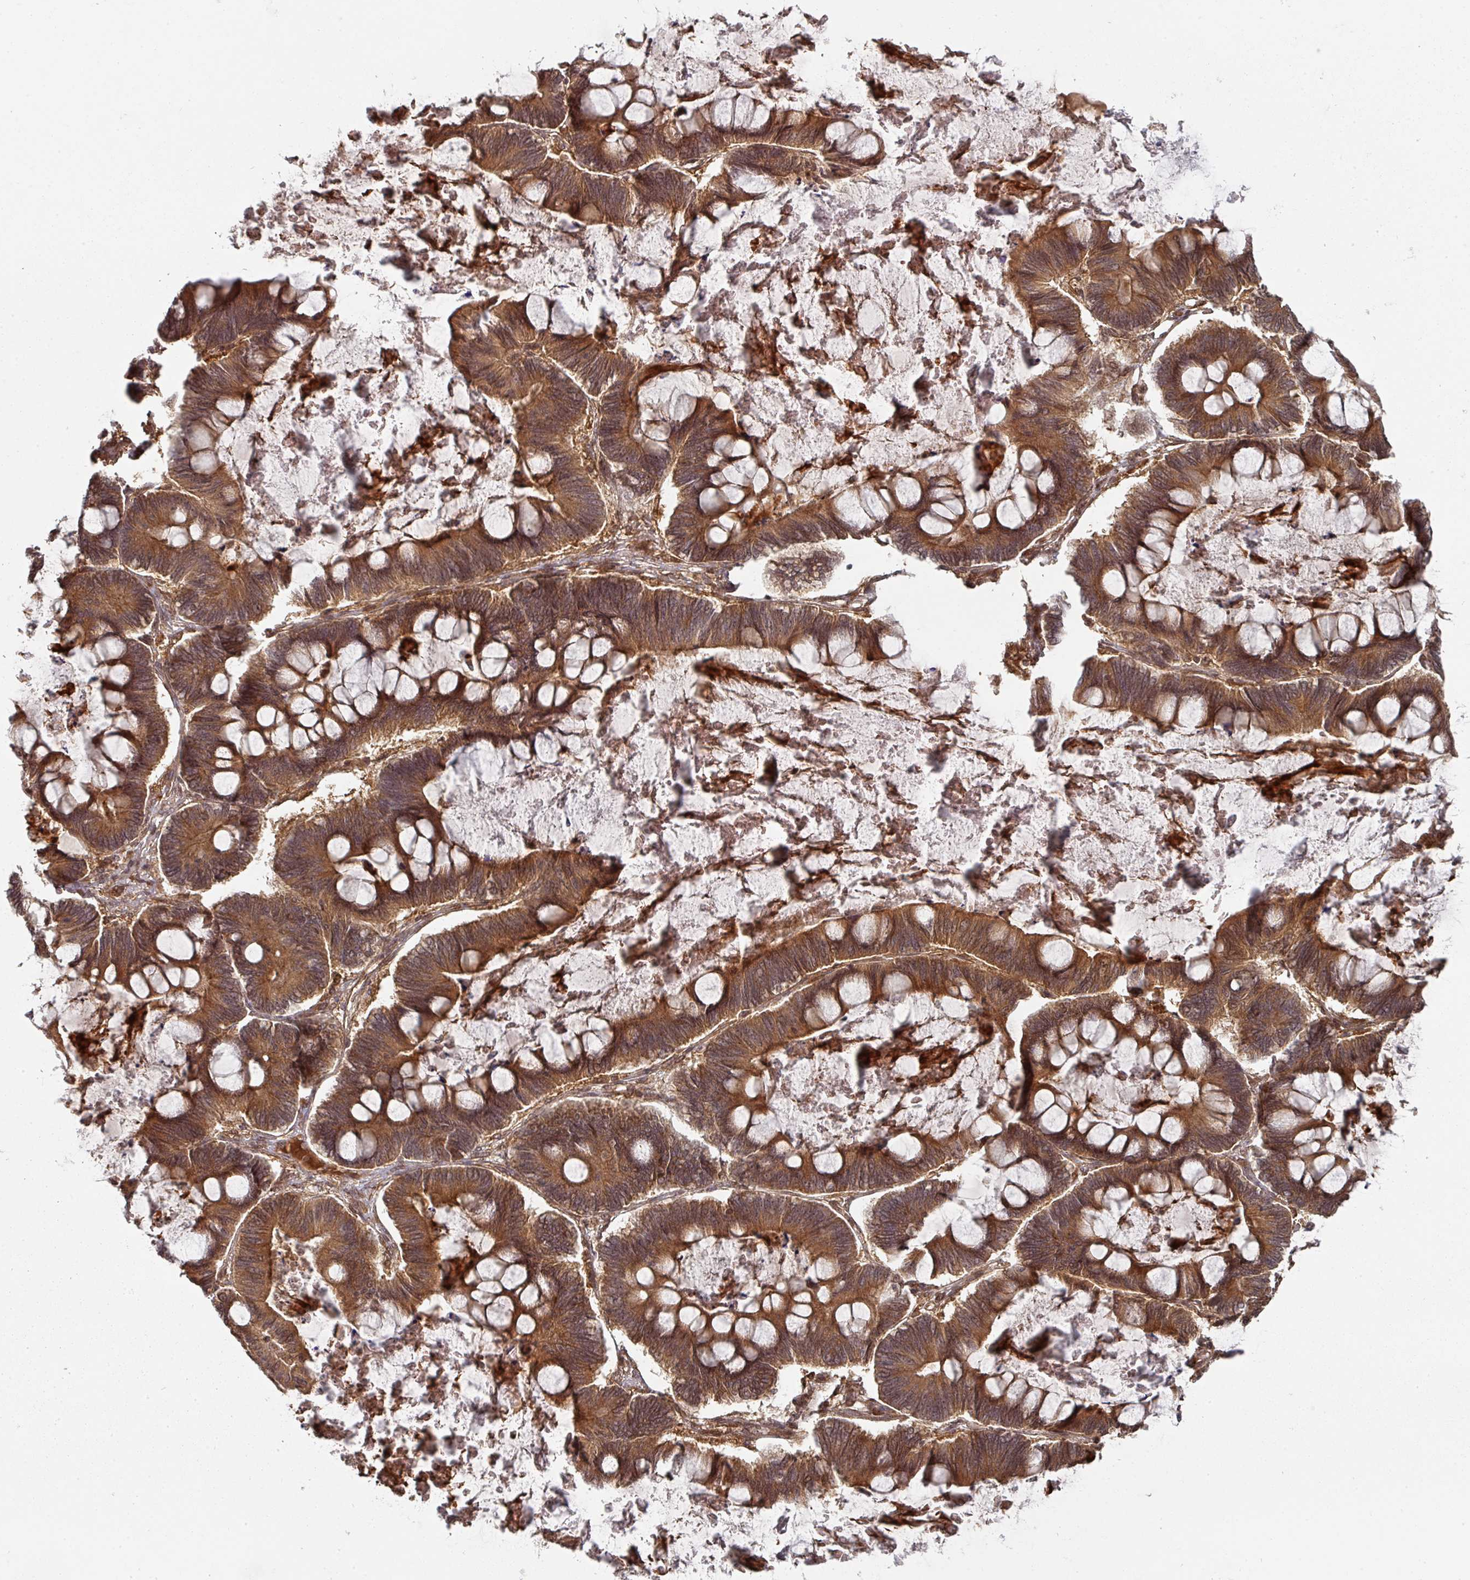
{"staining": {"intensity": "moderate", "quantity": ">75%", "location": "cytoplasmic/membranous"}, "tissue": "ovarian cancer", "cell_type": "Tumor cells", "image_type": "cancer", "snomed": [{"axis": "morphology", "description": "Cystadenocarcinoma, mucinous, NOS"}, {"axis": "topography", "description": "Ovary"}], "caption": "Ovarian mucinous cystadenocarcinoma tissue displays moderate cytoplasmic/membranous staining in about >75% of tumor cells", "gene": "EIF4EBP2", "patient": {"sex": "female", "age": 61}}